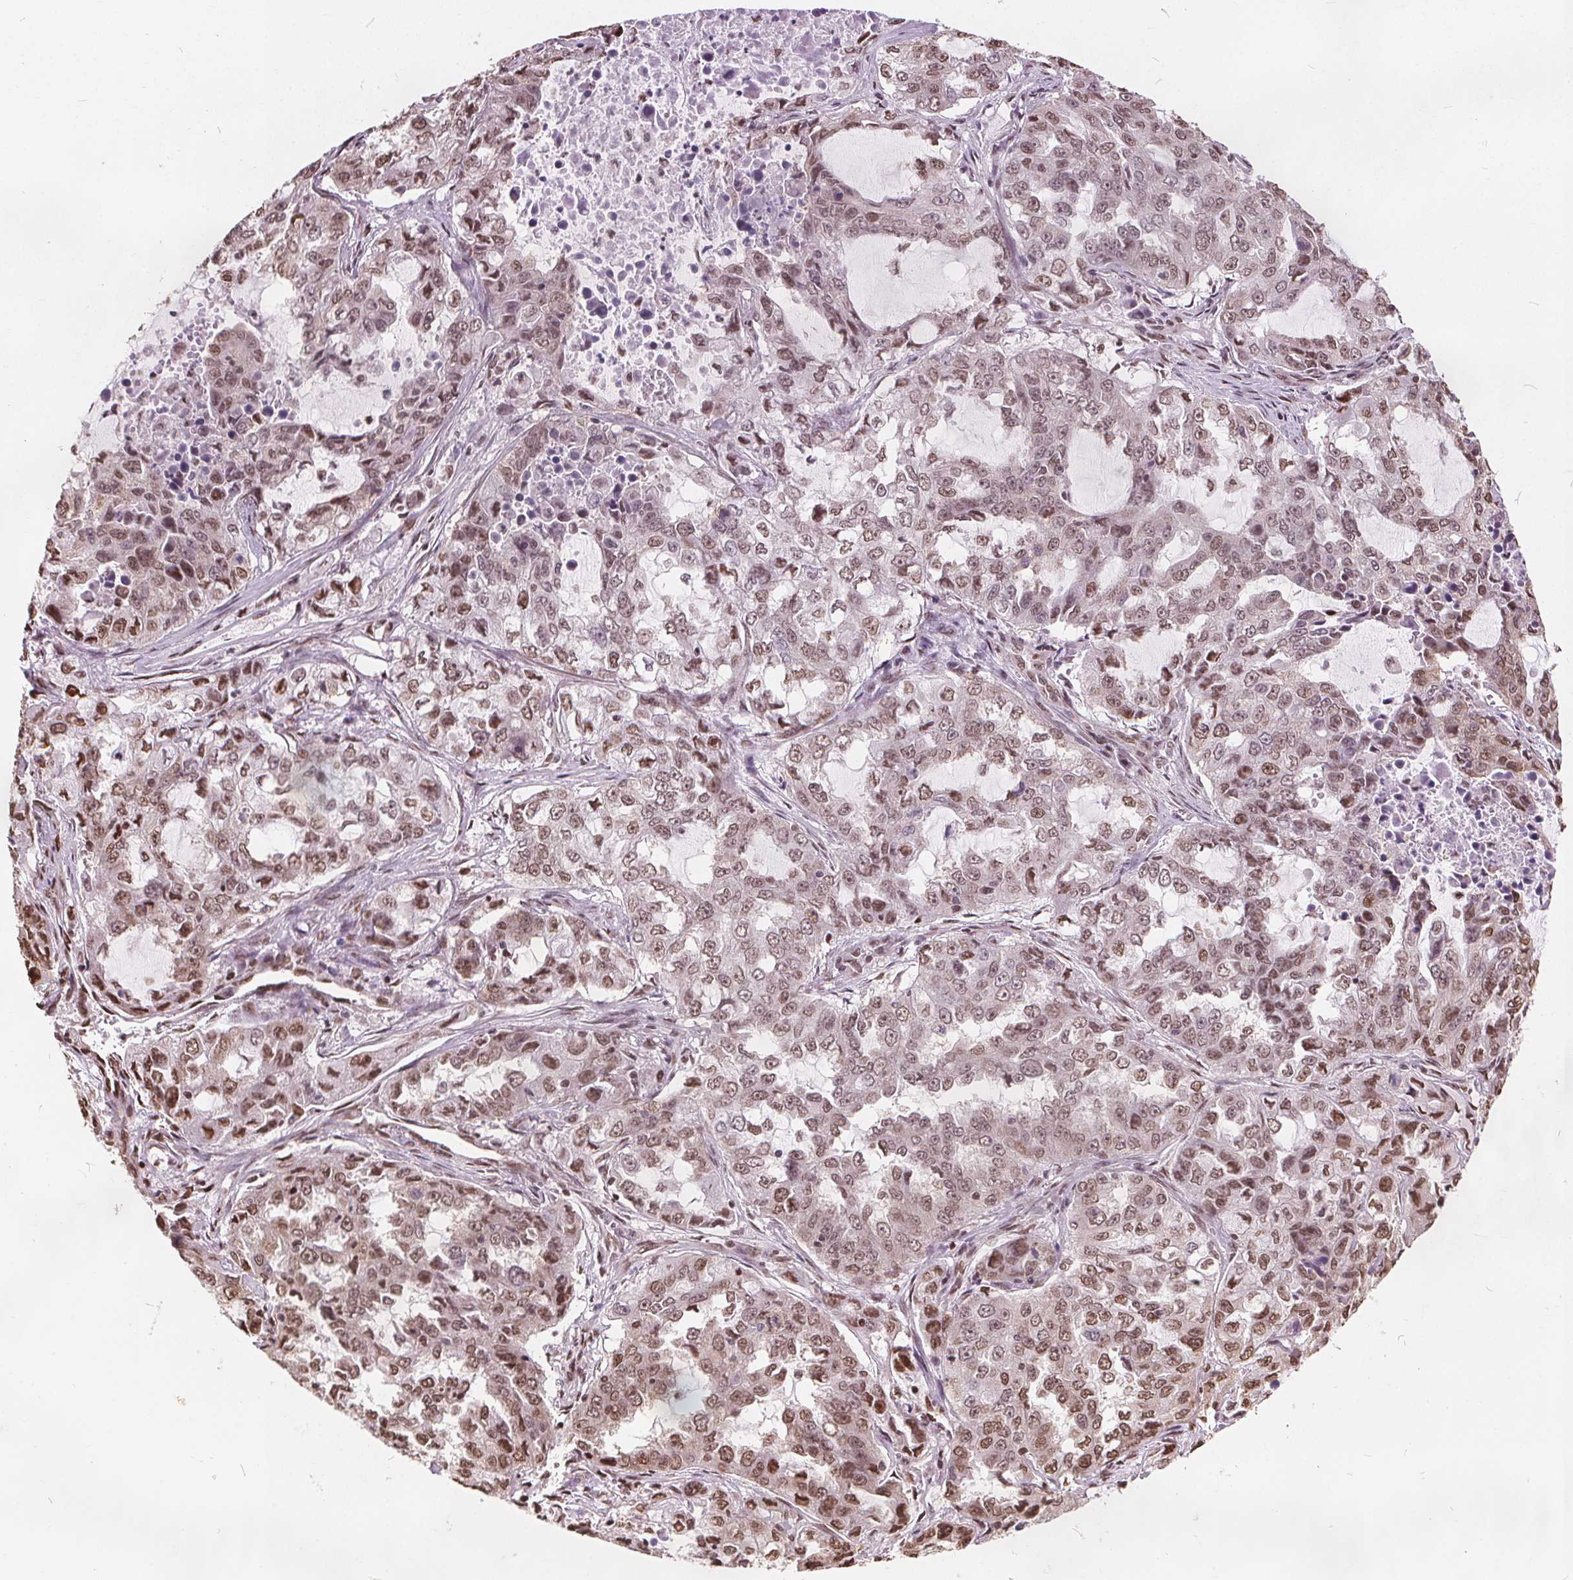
{"staining": {"intensity": "moderate", "quantity": ">75%", "location": "nuclear"}, "tissue": "lung cancer", "cell_type": "Tumor cells", "image_type": "cancer", "snomed": [{"axis": "morphology", "description": "Adenocarcinoma, NOS"}, {"axis": "topography", "description": "Lung"}], "caption": "A brown stain labels moderate nuclear positivity of a protein in human lung adenocarcinoma tumor cells. Immunohistochemistry (ihc) stains the protein in brown and the nuclei are stained blue.", "gene": "ISLR2", "patient": {"sex": "female", "age": 61}}